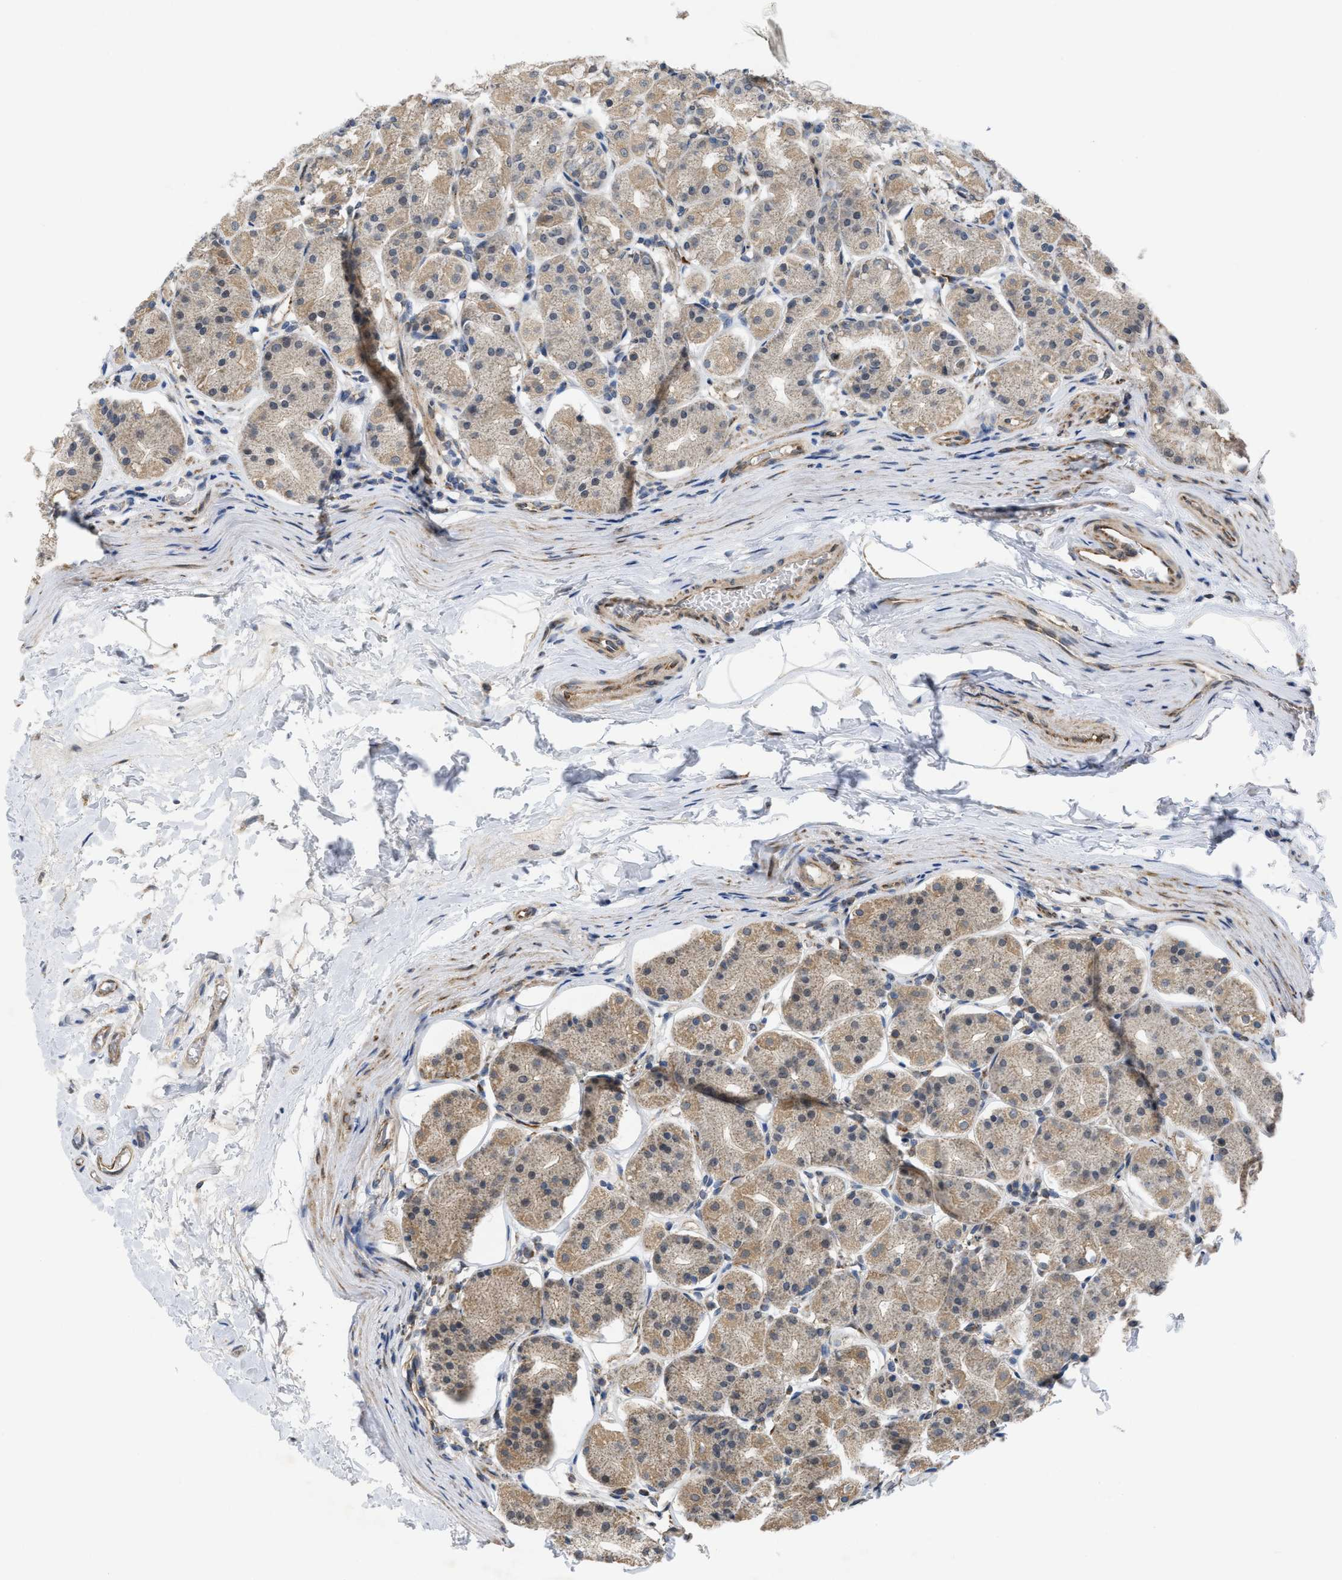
{"staining": {"intensity": "moderate", "quantity": ">75%", "location": "cytoplasmic/membranous"}, "tissue": "stomach", "cell_type": "Glandular cells", "image_type": "normal", "snomed": [{"axis": "morphology", "description": "Normal tissue, NOS"}, {"axis": "topography", "description": "Stomach"}, {"axis": "topography", "description": "Stomach, lower"}], "caption": "Immunohistochemistry (DAB (3,3'-diaminobenzidine)) staining of benign stomach demonstrates moderate cytoplasmic/membranous protein staining in approximately >75% of glandular cells. Using DAB (3,3'-diaminobenzidine) (brown) and hematoxylin (blue) stains, captured at high magnification using brightfield microscopy.", "gene": "EOGT", "patient": {"sex": "female", "age": 56}}